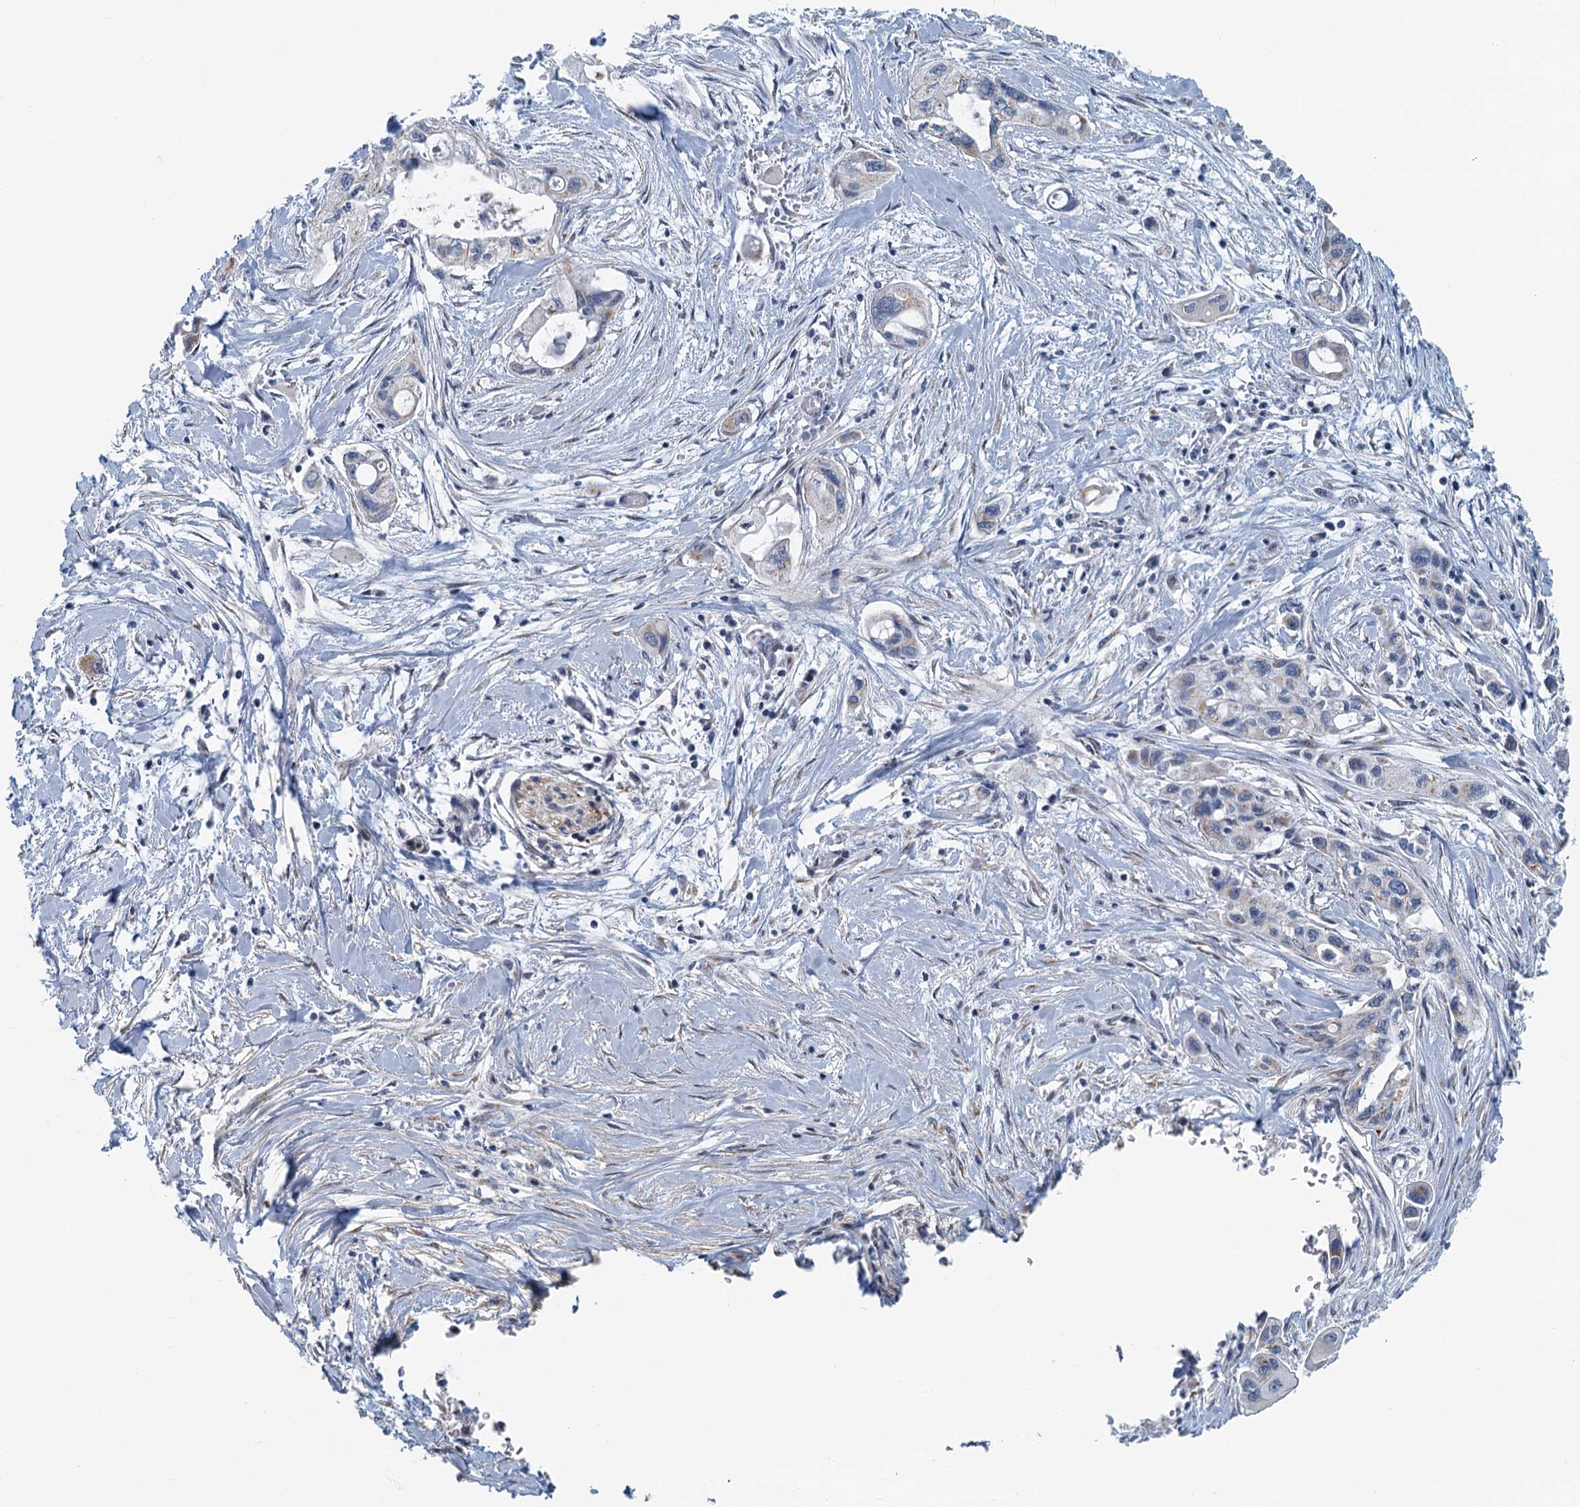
{"staining": {"intensity": "negative", "quantity": "none", "location": "none"}, "tissue": "pancreatic cancer", "cell_type": "Tumor cells", "image_type": "cancer", "snomed": [{"axis": "morphology", "description": "Adenocarcinoma, NOS"}, {"axis": "topography", "description": "Pancreas"}], "caption": "Immunohistochemistry of pancreatic cancer (adenocarcinoma) shows no positivity in tumor cells.", "gene": "ZNF527", "patient": {"sex": "male", "age": 75}}